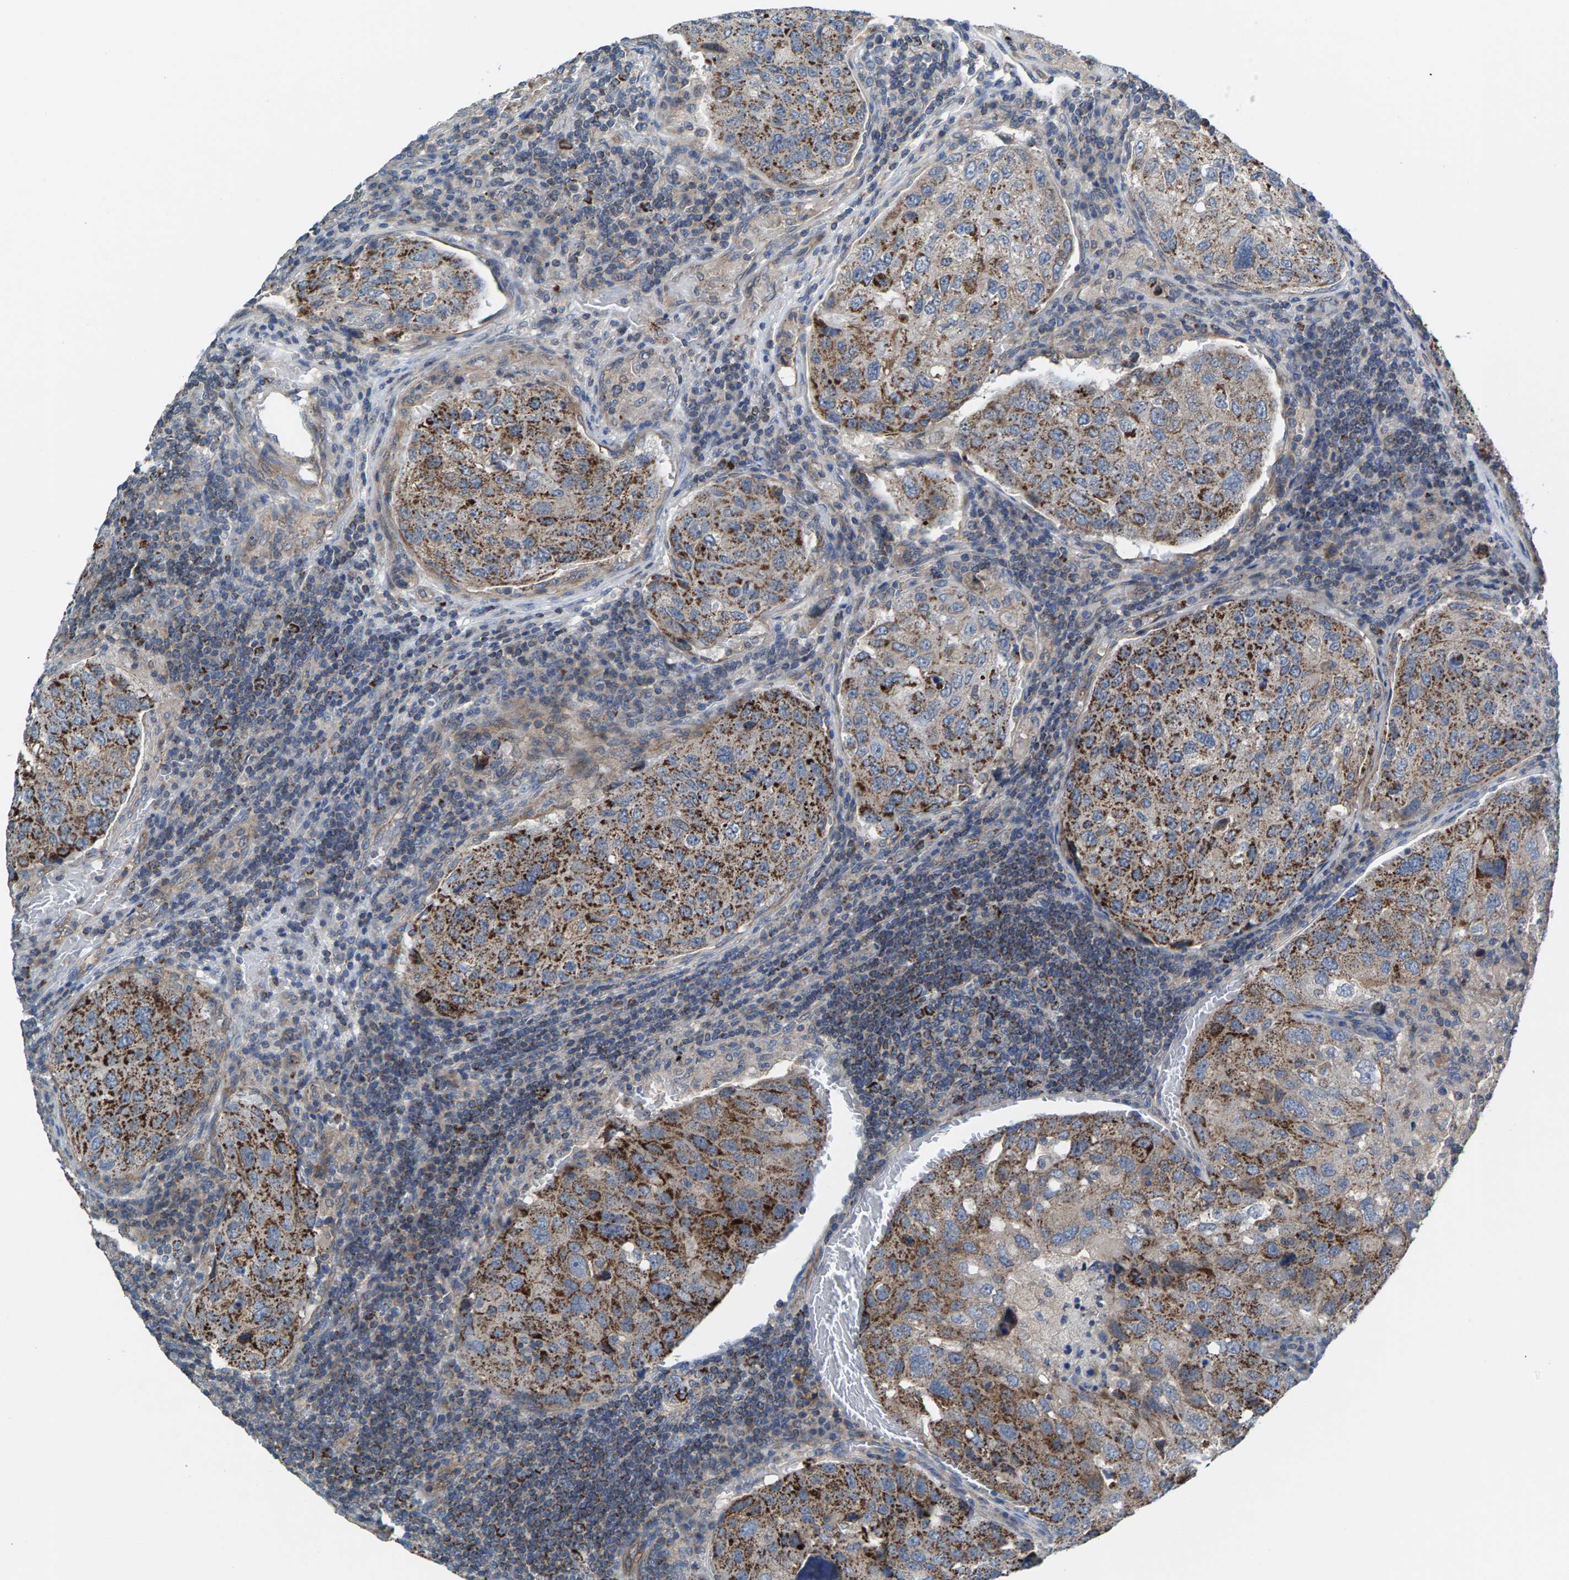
{"staining": {"intensity": "moderate", "quantity": ">75%", "location": "cytoplasmic/membranous"}, "tissue": "urothelial cancer", "cell_type": "Tumor cells", "image_type": "cancer", "snomed": [{"axis": "morphology", "description": "Urothelial carcinoma, High grade"}, {"axis": "topography", "description": "Lymph node"}, {"axis": "topography", "description": "Urinary bladder"}], "caption": "Immunohistochemical staining of urothelial cancer demonstrates medium levels of moderate cytoplasmic/membranous positivity in about >75% of tumor cells.", "gene": "MRM1", "patient": {"sex": "male", "age": 51}}